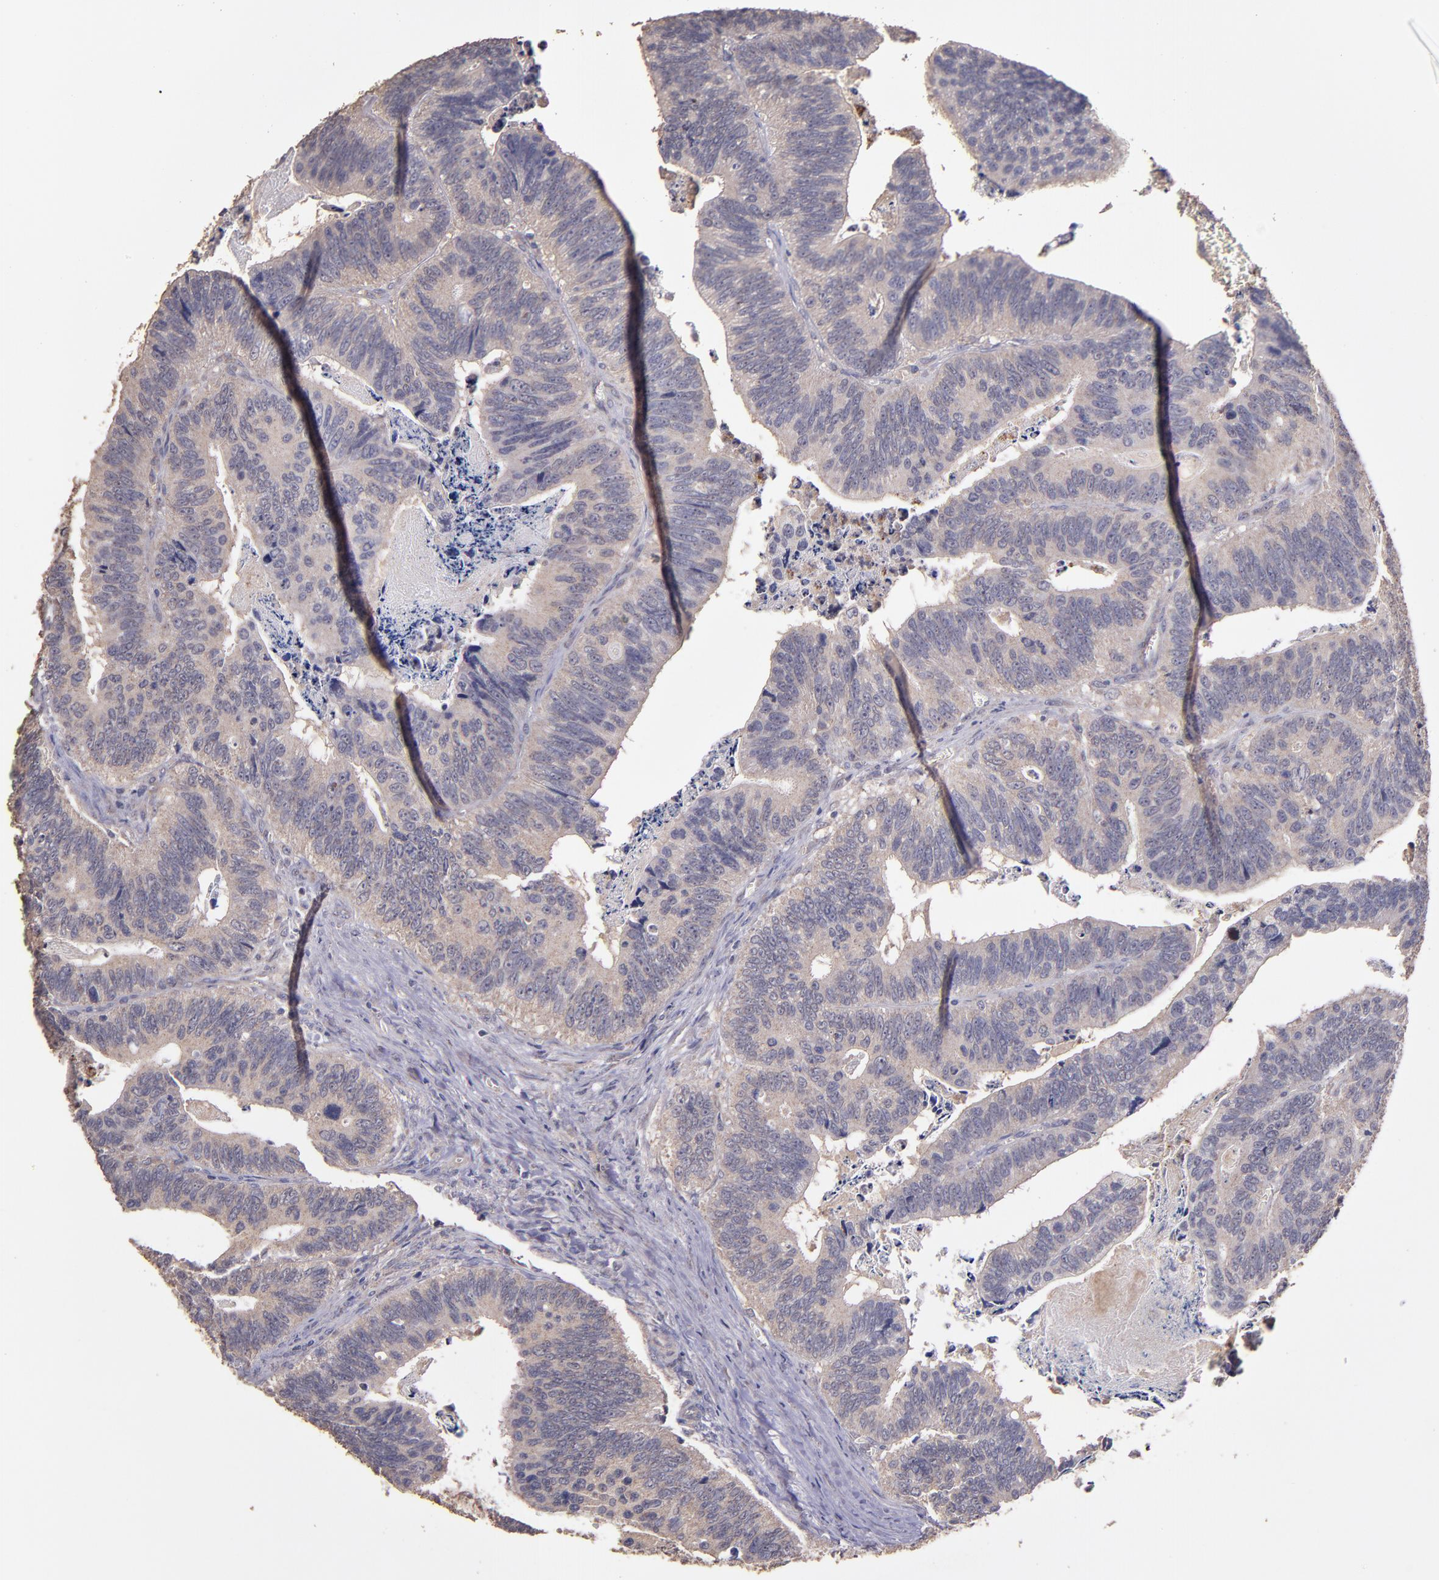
{"staining": {"intensity": "weak", "quantity": ">75%", "location": "cytoplasmic/membranous"}, "tissue": "colorectal cancer", "cell_type": "Tumor cells", "image_type": "cancer", "snomed": [{"axis": "morphology", "description": "Adenocarcinoma, NOS"}, {"axis": "topography", "description": "Colon"}], "caption": "Weak cytoplasmic/membranous positivity for a protein is seen in about >75% of tumor cells of colorectal adenocarcinoma using immunohistochemistry (IHC).", "gene": "HECTD1", "patient": {"sex": "male", "age": 72}}